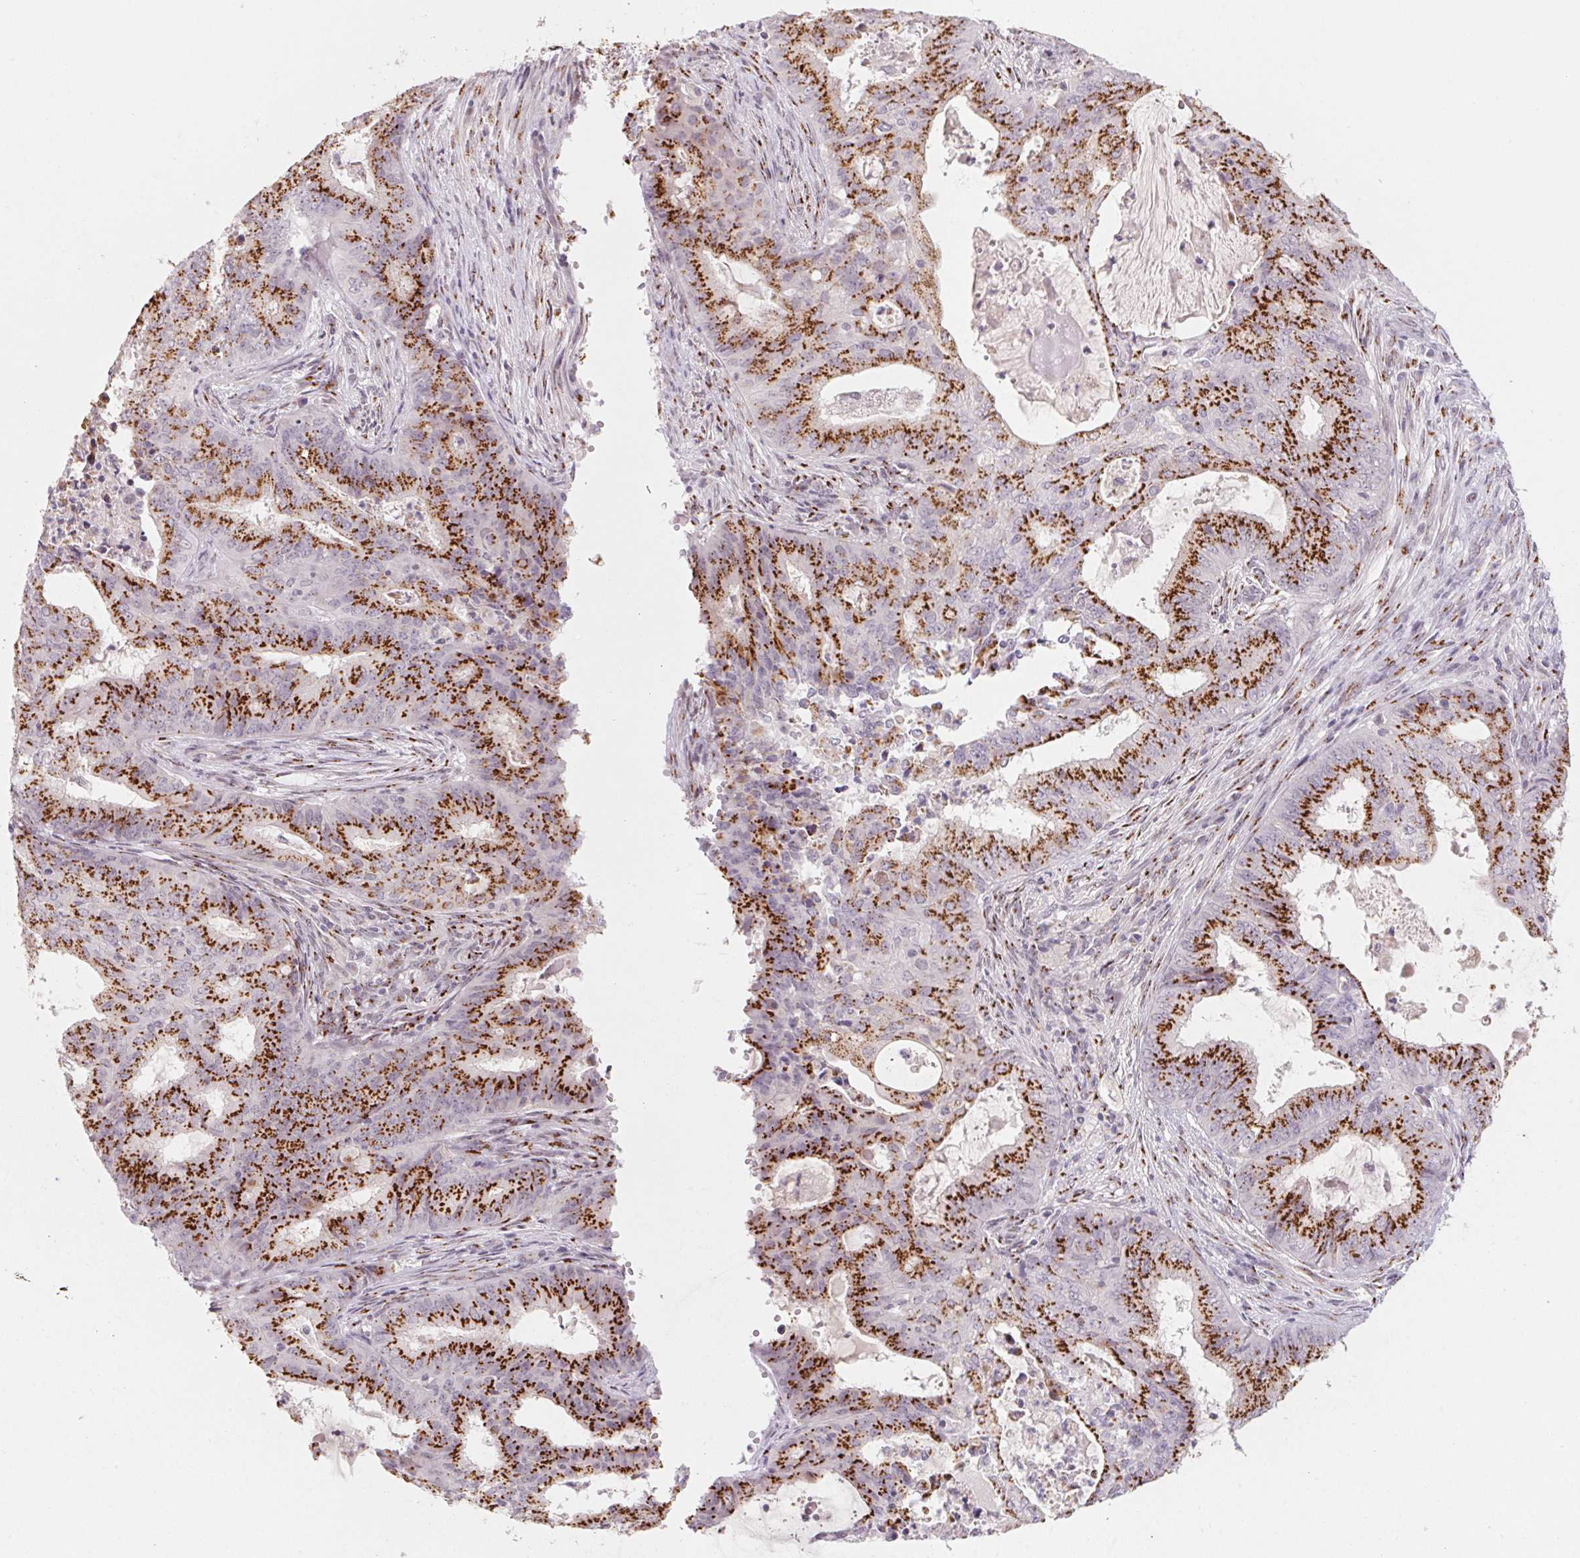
{"staining": {"intensity": "strong", "quantity": ">75%", "location": "cytoplasmic/membranous"}, "tissue": "endometrial cancer", "cell_type": "Tumor cells", "image_type": "cancer", "snomed": [{"axis": "morphology", "description": "Adenocarcinoma, NOS"}, {"axis": "topography", "description": "Endometrium"}], "caption": "Strong cytoplasmic/membranous positivity for a protein is seen in approximately >75% of tumor cells of endometrial cancer (adenocarcinoma) using immunohistochemistry.", "gene": "RAB22A", "patient": {"sex": "female", "age": 62}}